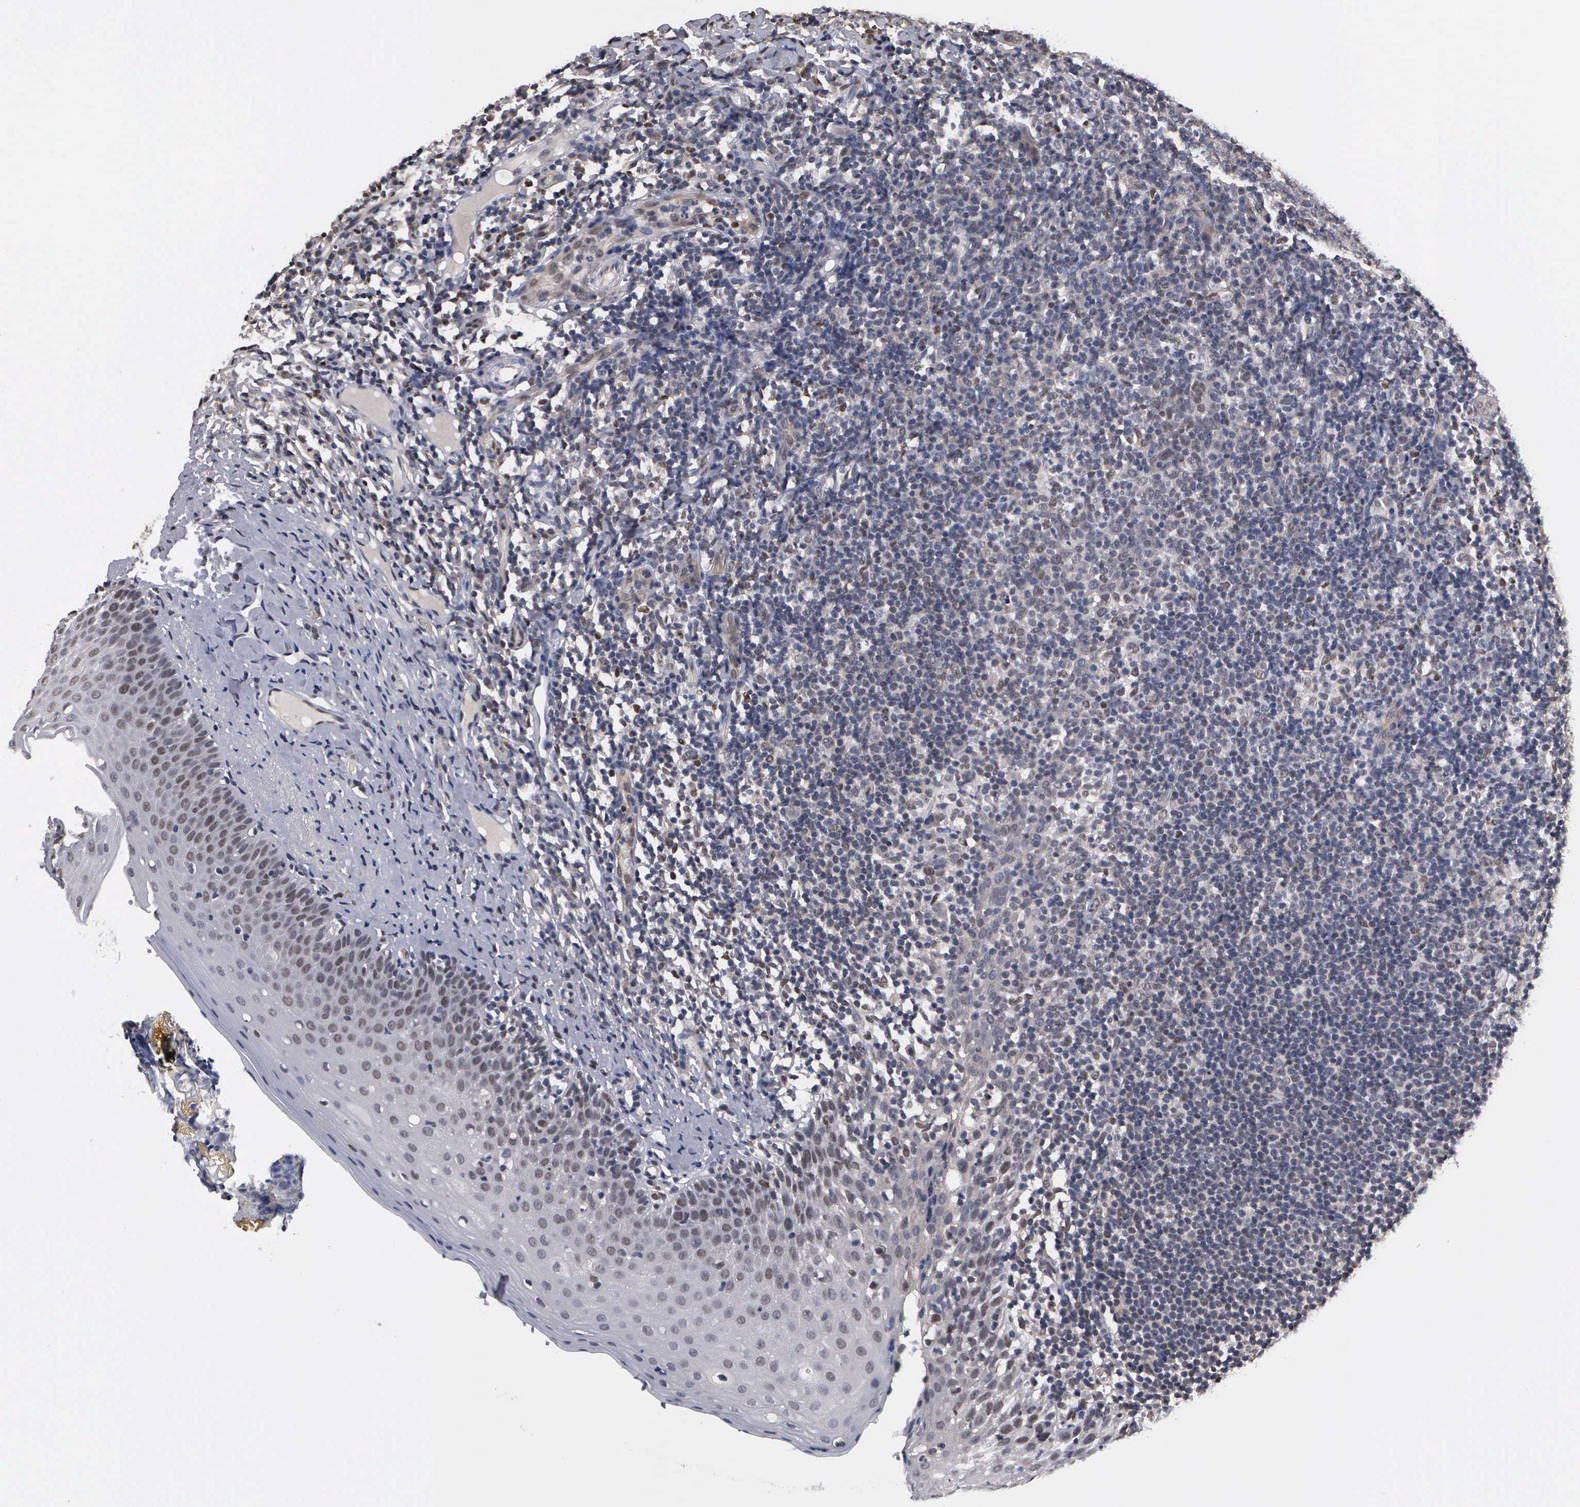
{"staining": {"intensity": "weak", "quantity": "<25%", "location": "nuclear"}, "tissue": "tonsil", "cell_type": "Germinal center cells", "image_type": "normal", "snomed": [{"axis": "morphology", "description": "Normal tissue, NOS"}, {"axis": "topography", "description": "Tonsil"}], "caption": "A photomicrograph of human tonsil is negative for staining in germinal center cells. (DAB immunohistochemistry (IHC) visualized using brightfield microscopy, high magnification).", "gene": "ZBTB33", "patient": {"sex": "male", "age": 6}}